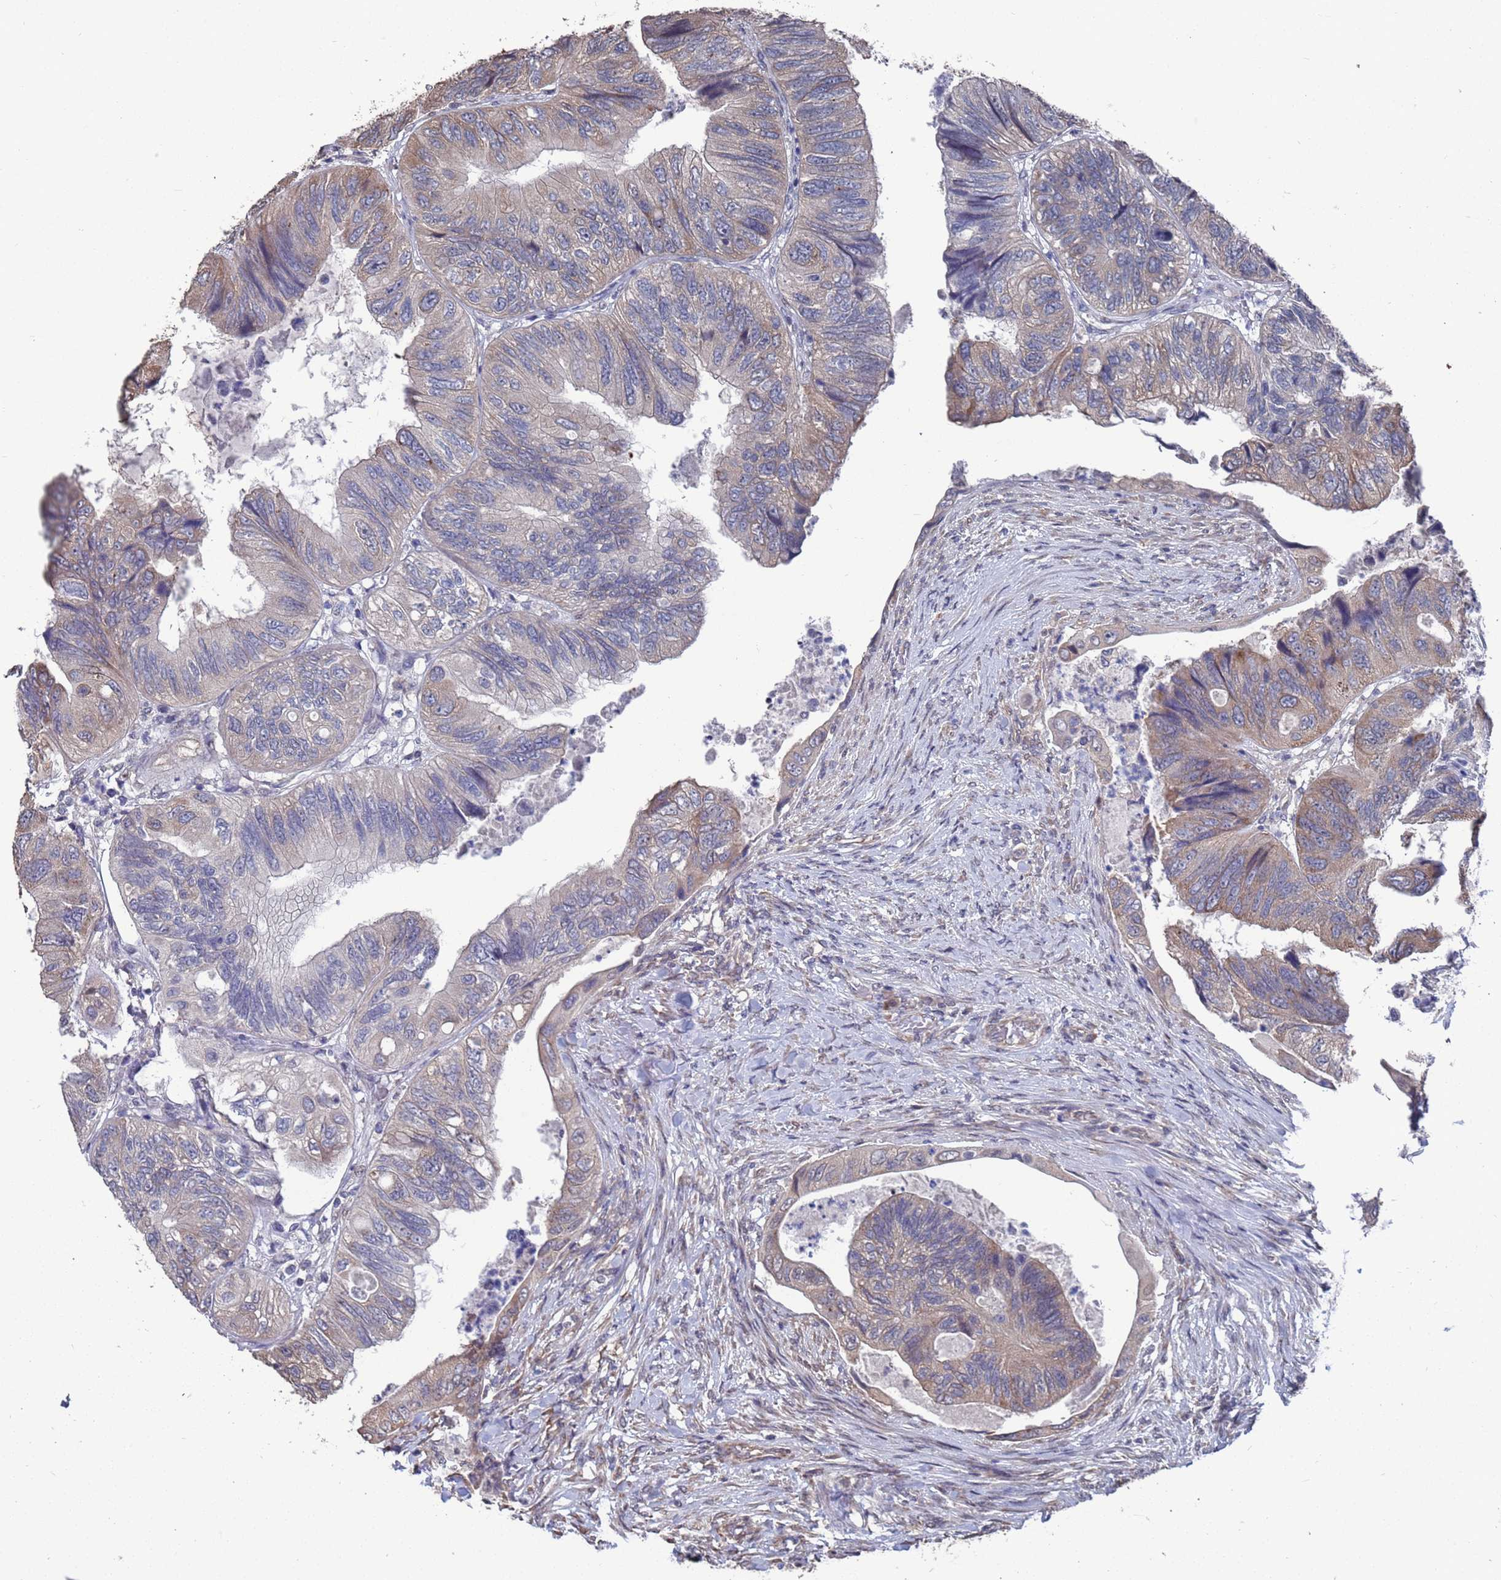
{"staining": {"intensity": "moderate", "quantity": "25%-75%", "location": "cytoplasmic/membranous"}, "tissue": "colorectal cancer", "cell_type": "Tumor cells", "image_type": "cancer", "snomed": [{"axis": "morphology", "description": "Adenocarcinoma, NOS"}, {"axis": "topography", "description": "Rectum"}], "caption": "Colorectal cancer (adenocarcinoma) stained for a protein demonstrates moderate cytoplasmic/membranous positivity in tumor cells. Nuclei are stained in blue.", "gene": "CFAP119", "patient": {"sex": "male", "age": 63}}